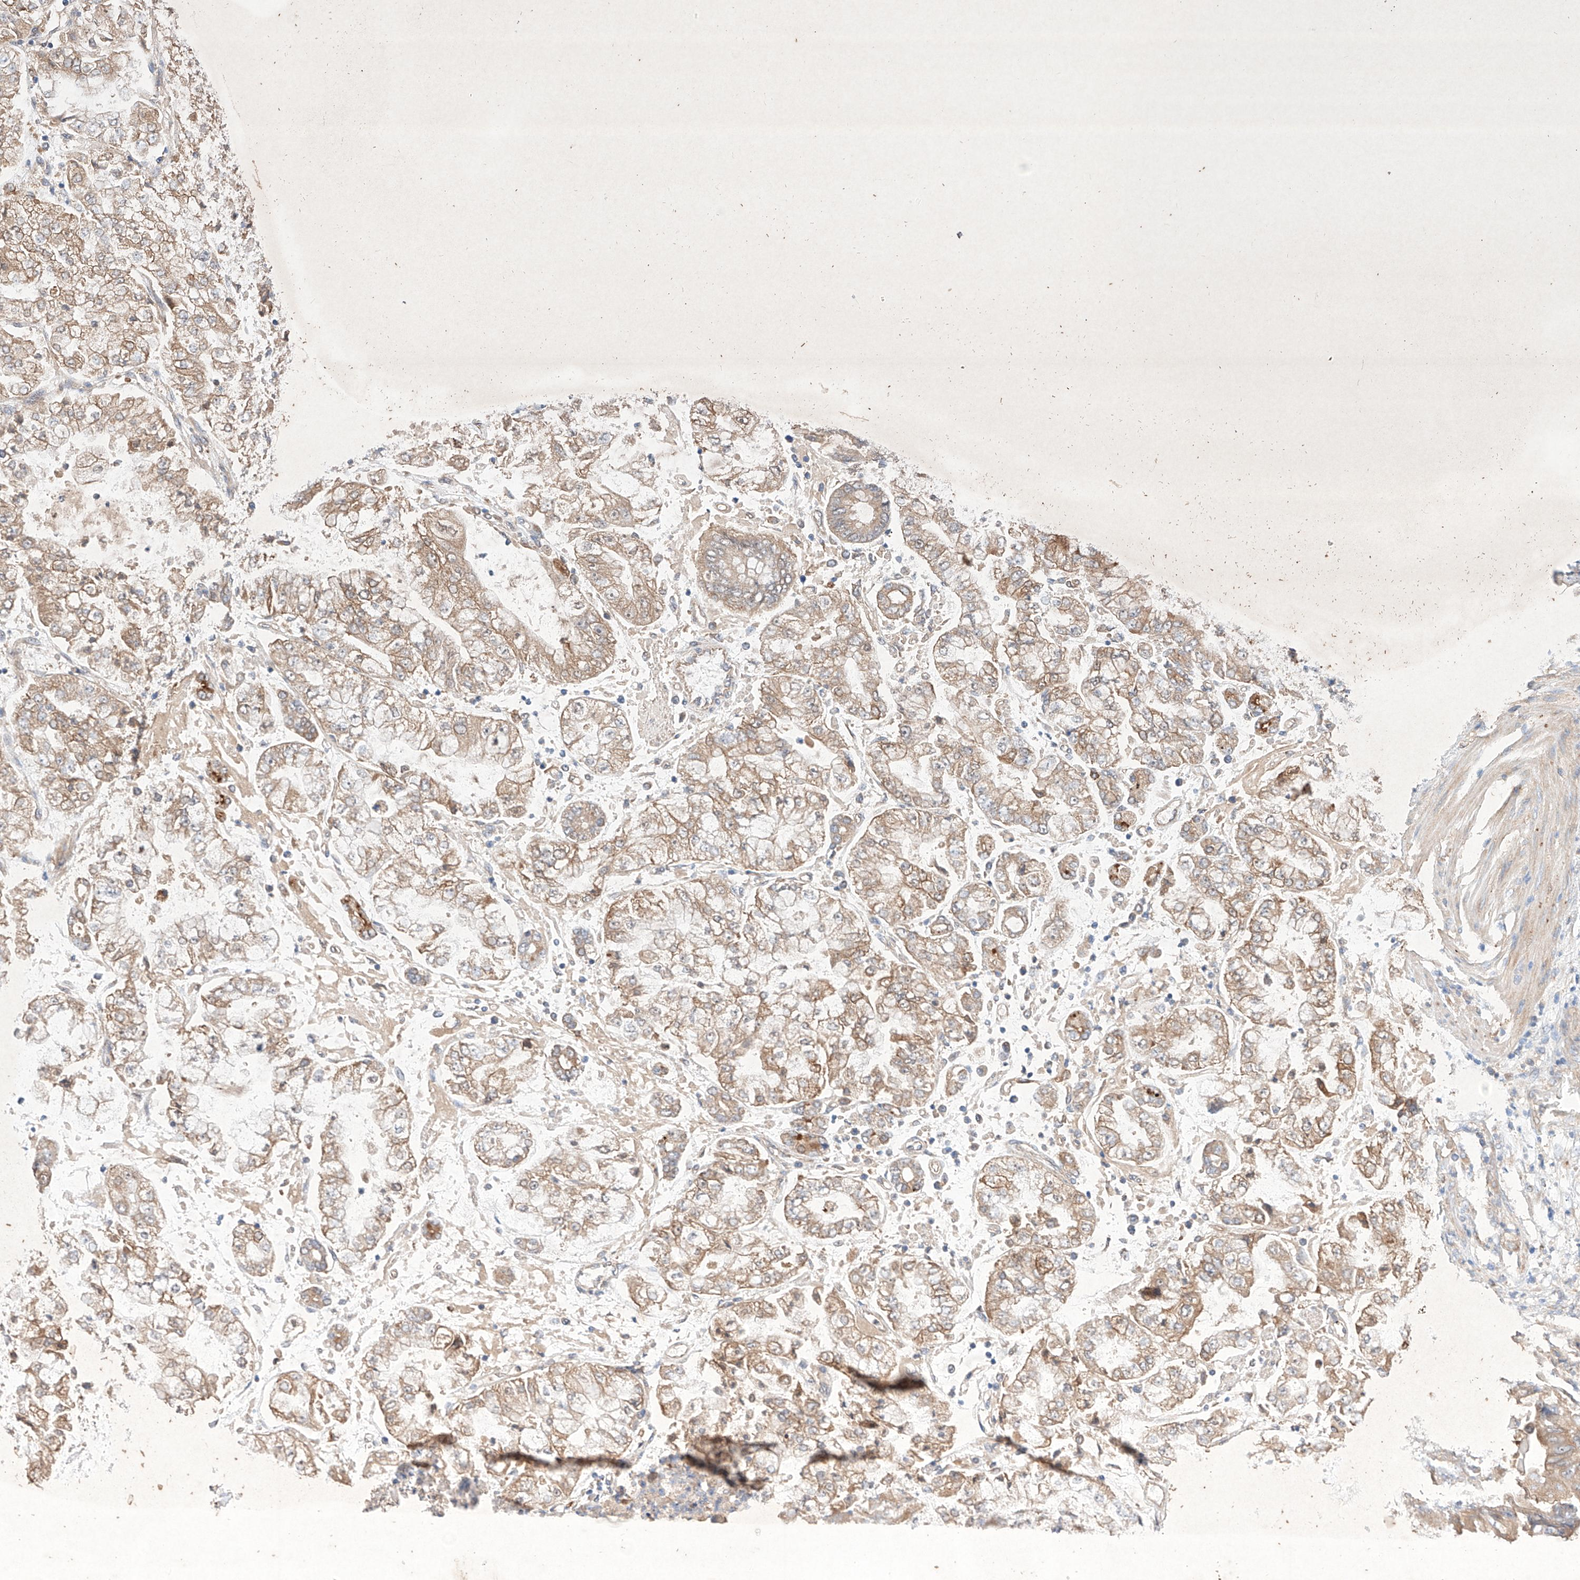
{"staining": {"intensity": "moderate", "quantity": ">75%", "location": "cytoplasmic/membranous"}, "tissue": "stomach cancer", "cell_type": "Tumor cells", "image_type": "cancer", "snomed": [{"axis": "morphology", "description": "Adenocarcinoma, NOS"}, {"axis": "topography", "description": "Stomach"}], "caption": "Protein expression analysis of human adenocarcinoma (stomach) reveals moderate cytoplasmic/membranous staining in about >75% of tumor cells. The staining is performed using DAB brown chromogen to label protein expression. The nuclei are counter-stained blue using hematoxylin.", "gene": "C6orf62", "patient": {"sex": "male", "age": 76}}